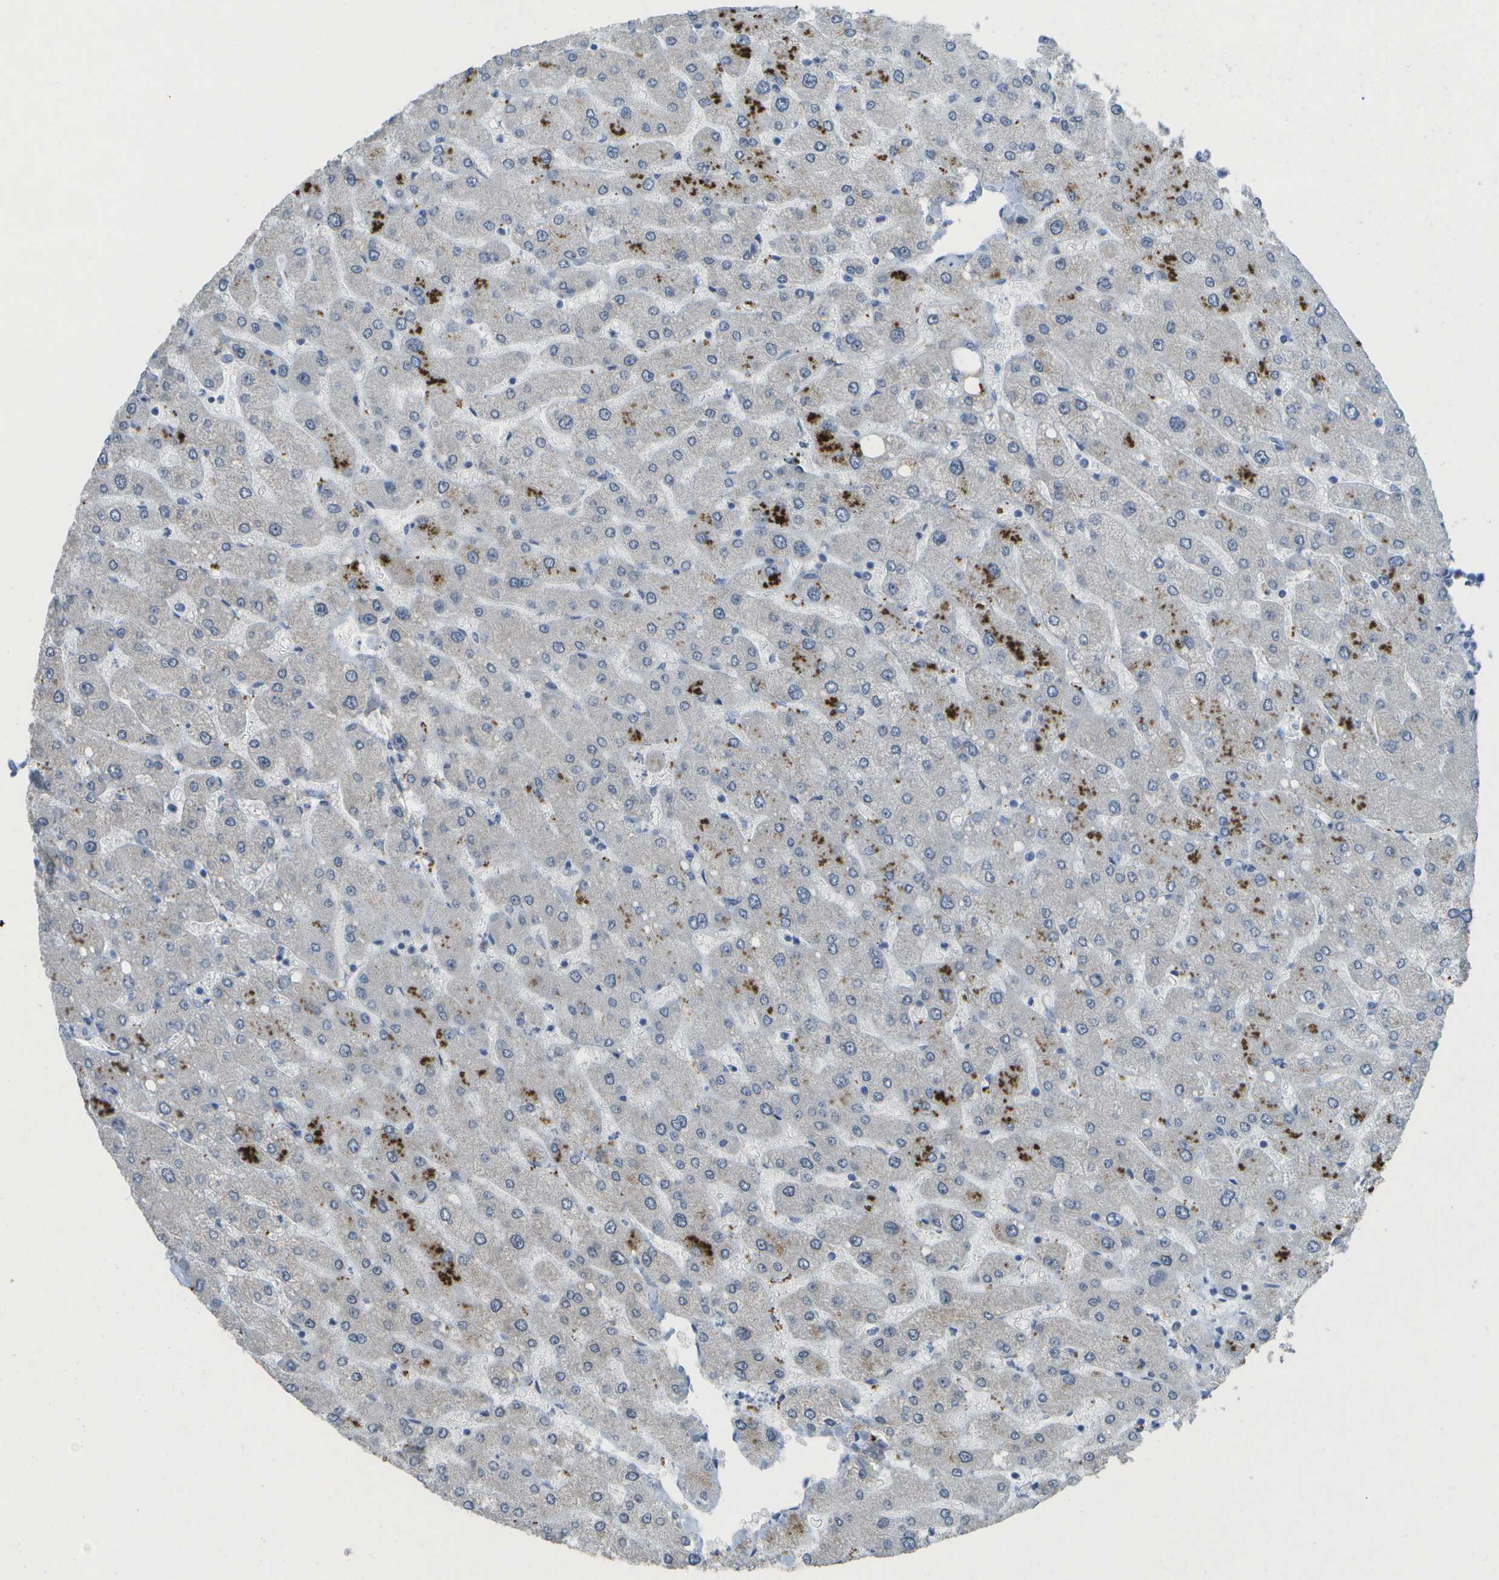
{"staining": {"intensity": "negative", "quantity": "none", "location": "none"}, "tissue": "liver", "cell_type": "Cholangiocytes", "image_type": "normal", "snomed": [{"axis": "morphology", "description": "Normal tissue, NOS"}, {"axis": "topography", "description": "Liver"}], "caption": "Immunohistochemistry (IHC) photomicrograph of normal liver: liver stained with DAB reveals no significant protein staining in cholangiocytes.", "gene": "TMEM223", "patient": {"sex": "male", "age": 55}}